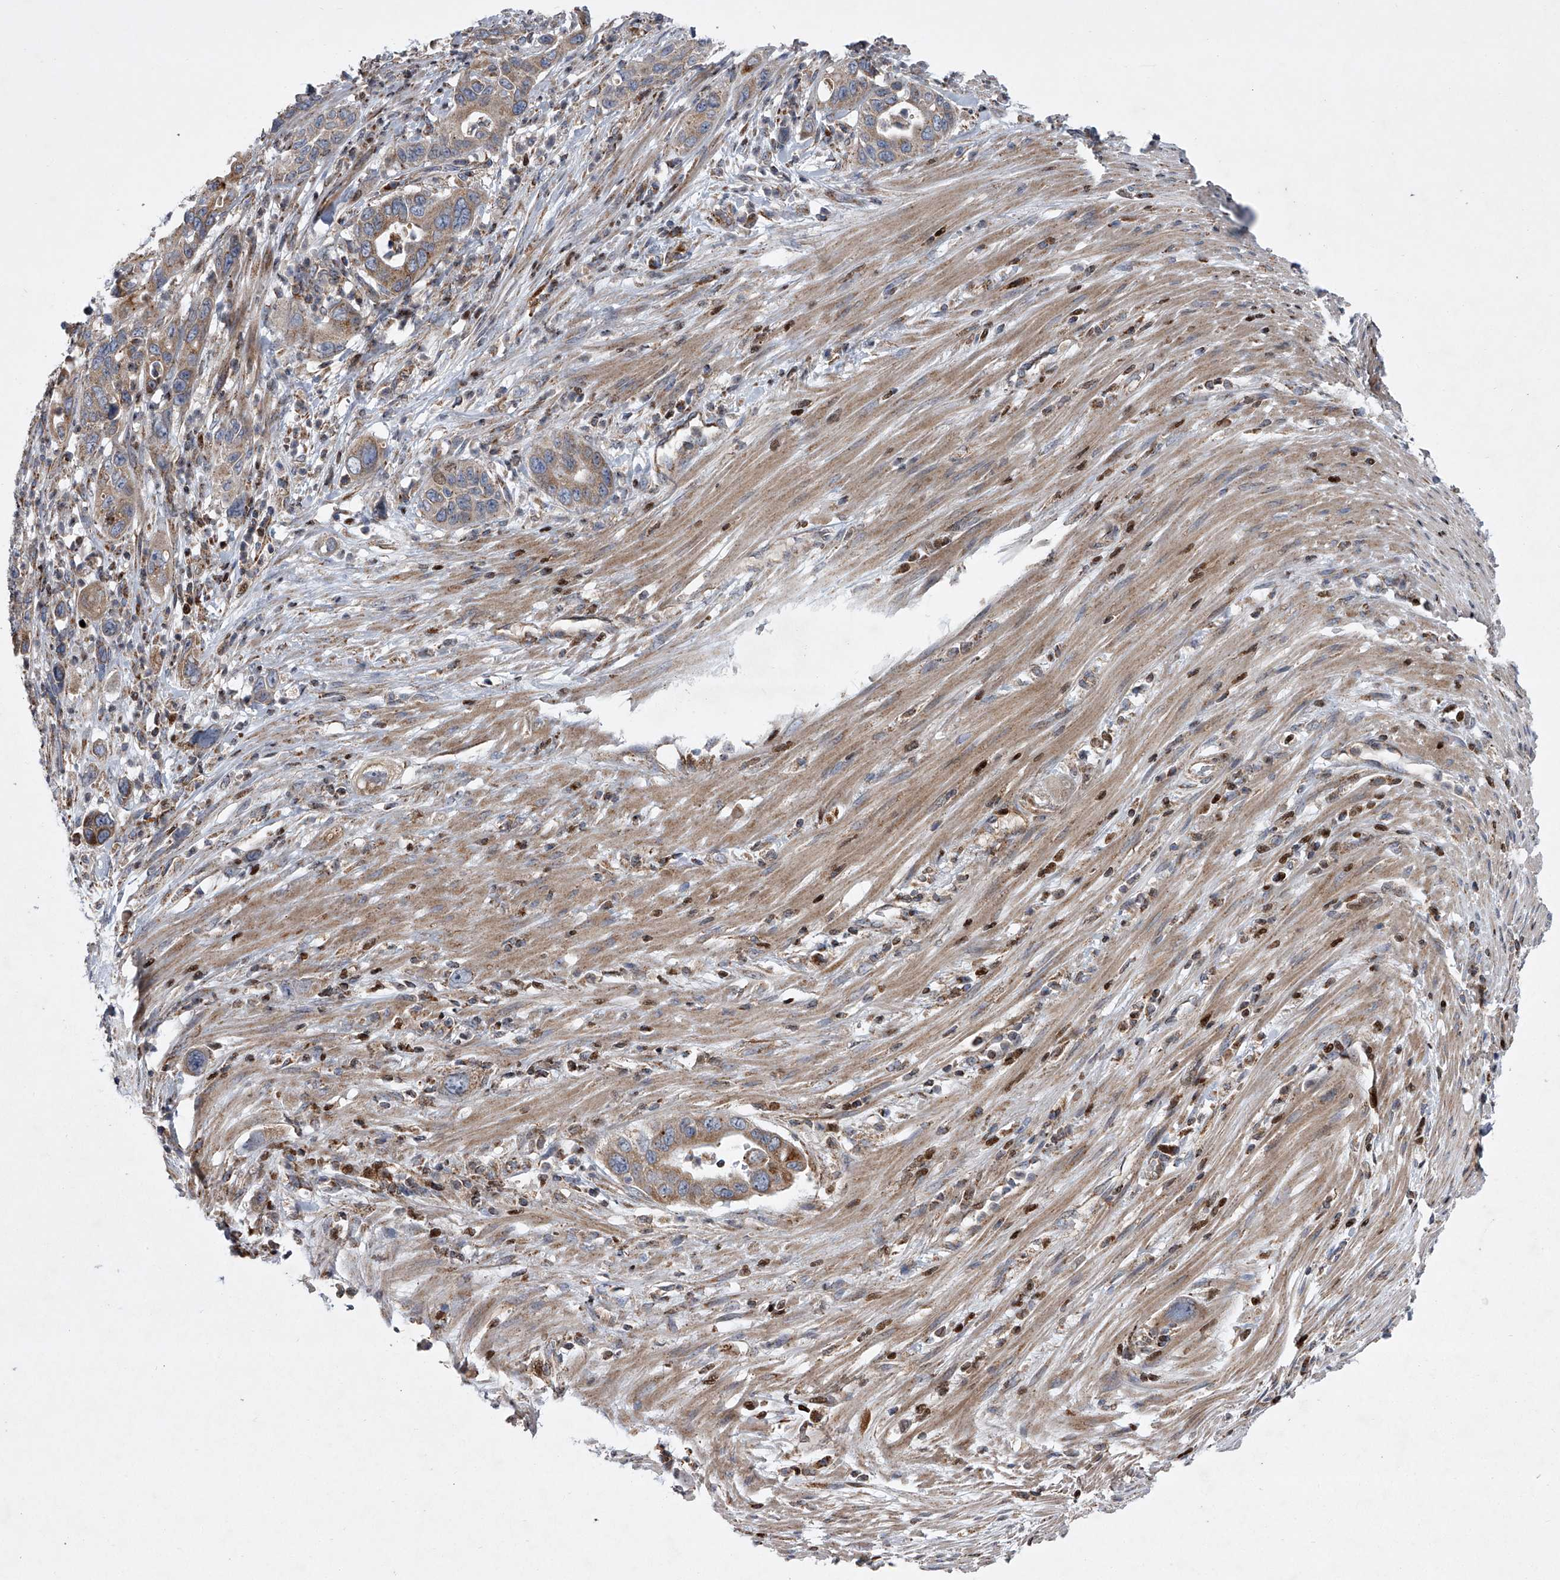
{"staining": {"intensity": "moderate", "quantity": "25%-75%", "location": "cytoplasmic/membranous"}, "tissue": "pancreatic cancer", "cell_type": "Tumor cells", "image_type": "cancer", "snomed": [{"axis": "morphology", "description": "Adenocarcinoma, NOS"}, {"axis": "topography", "description": "Pancreas"}], "caption": "Pancreatic cancer stained for a protein (brown) displays moderate cytoplasmic/membranous positive expression in about 25%-75% of tumor cells.", "gene": "STRADA", "patient": {"sex": "female", "age": 71}}